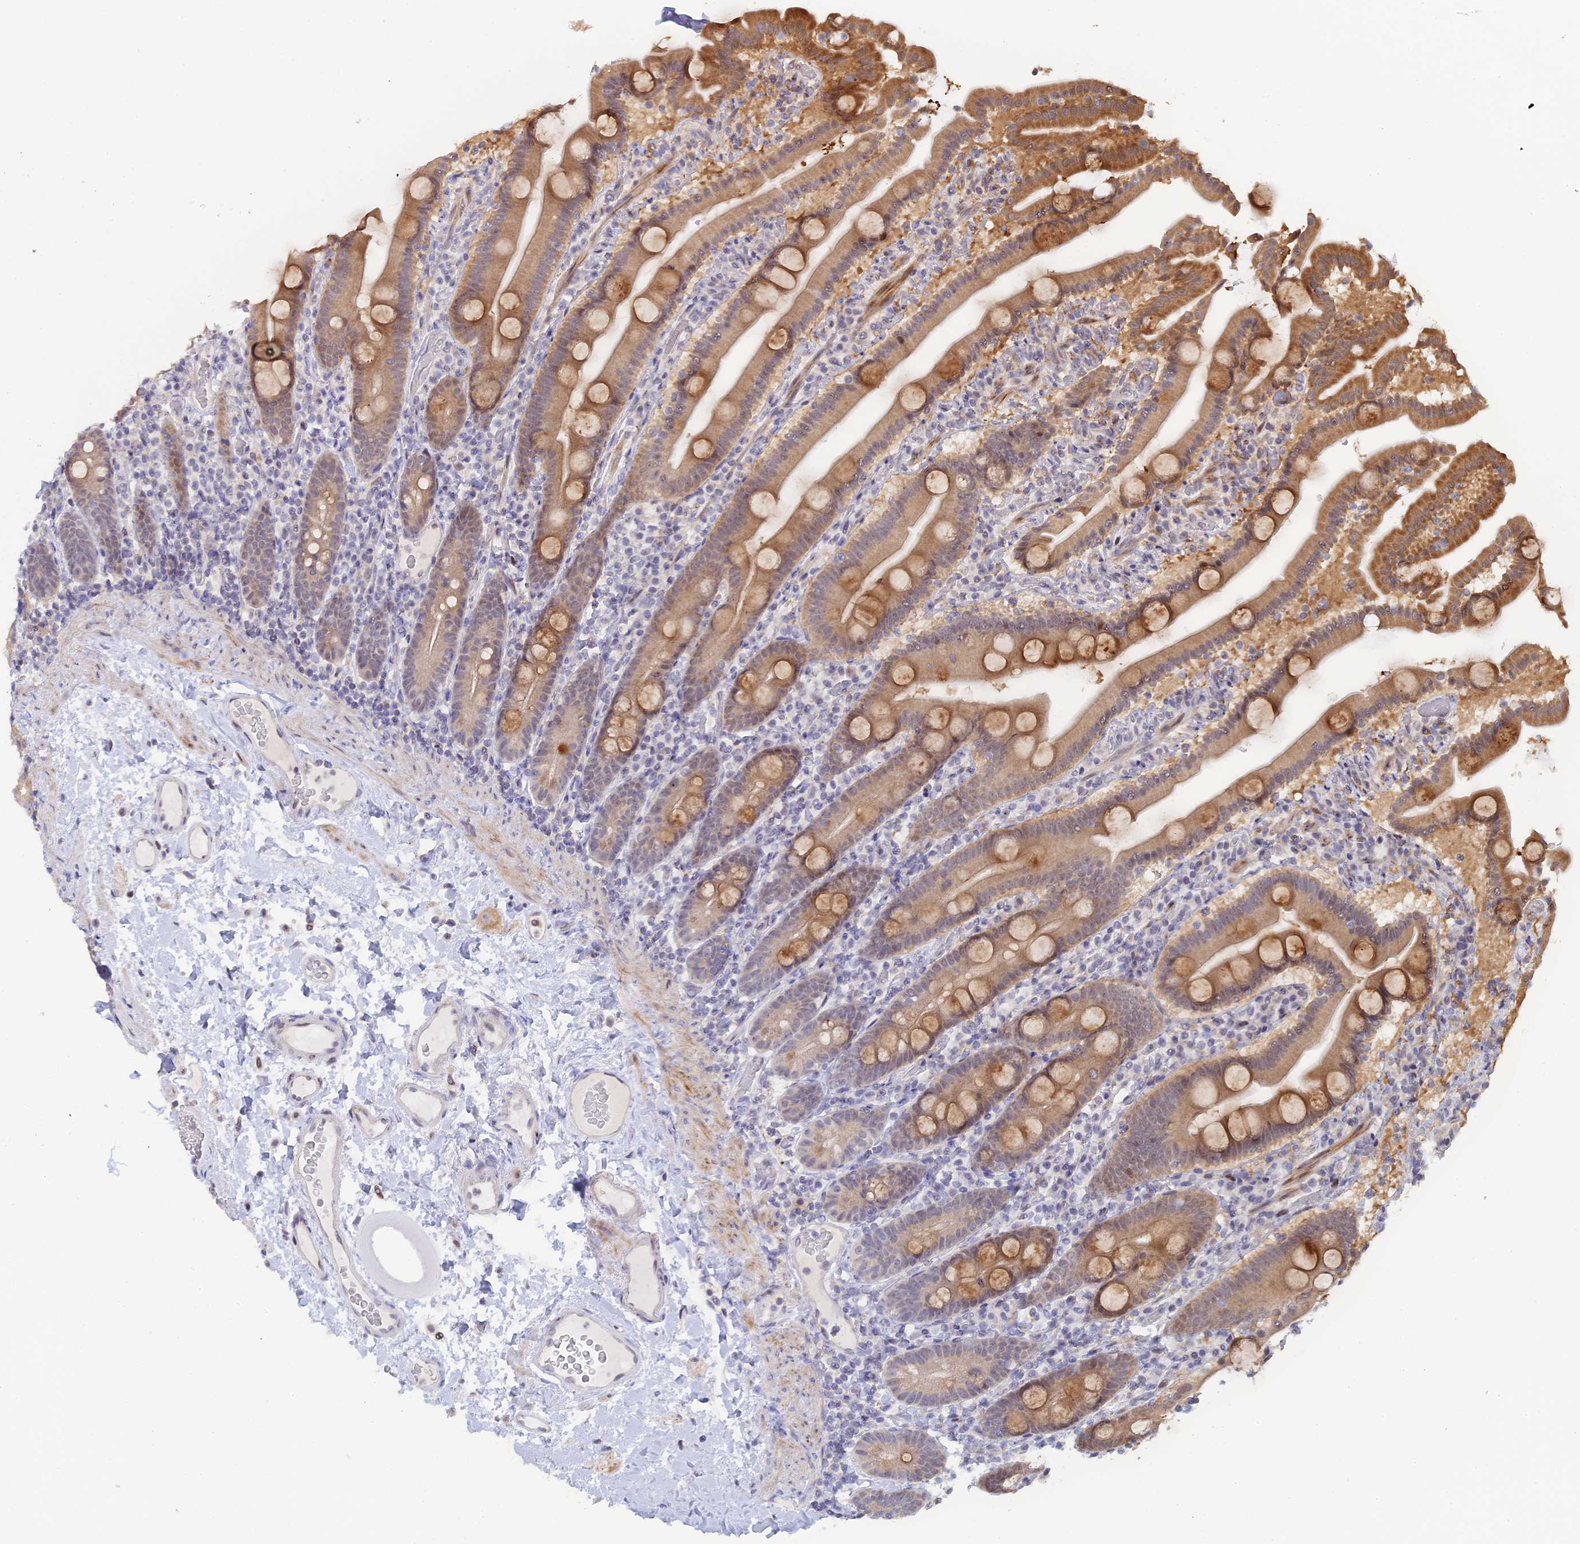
{"staining": {"intensity": "moderate", "quantity": "25%-75%", "location": "cytoplasmic/membranous"}, "tissue": "duodenum", "cell_type": "Glandular cells", "image_type": "normal", "snomed": [{"axis": "morphology", "description": "Normal tissue, NOS"}, {"axis": "topography", "description": "Duodenum"}], "caption": "This is a micrograph of immunohistochemistry staining of benign duodenum, which shows moderate staining in the cytoplasmic/membranous of glandular cells.", "gene": "GSKIP", "patient": {"sex": "male", "age": 55}}